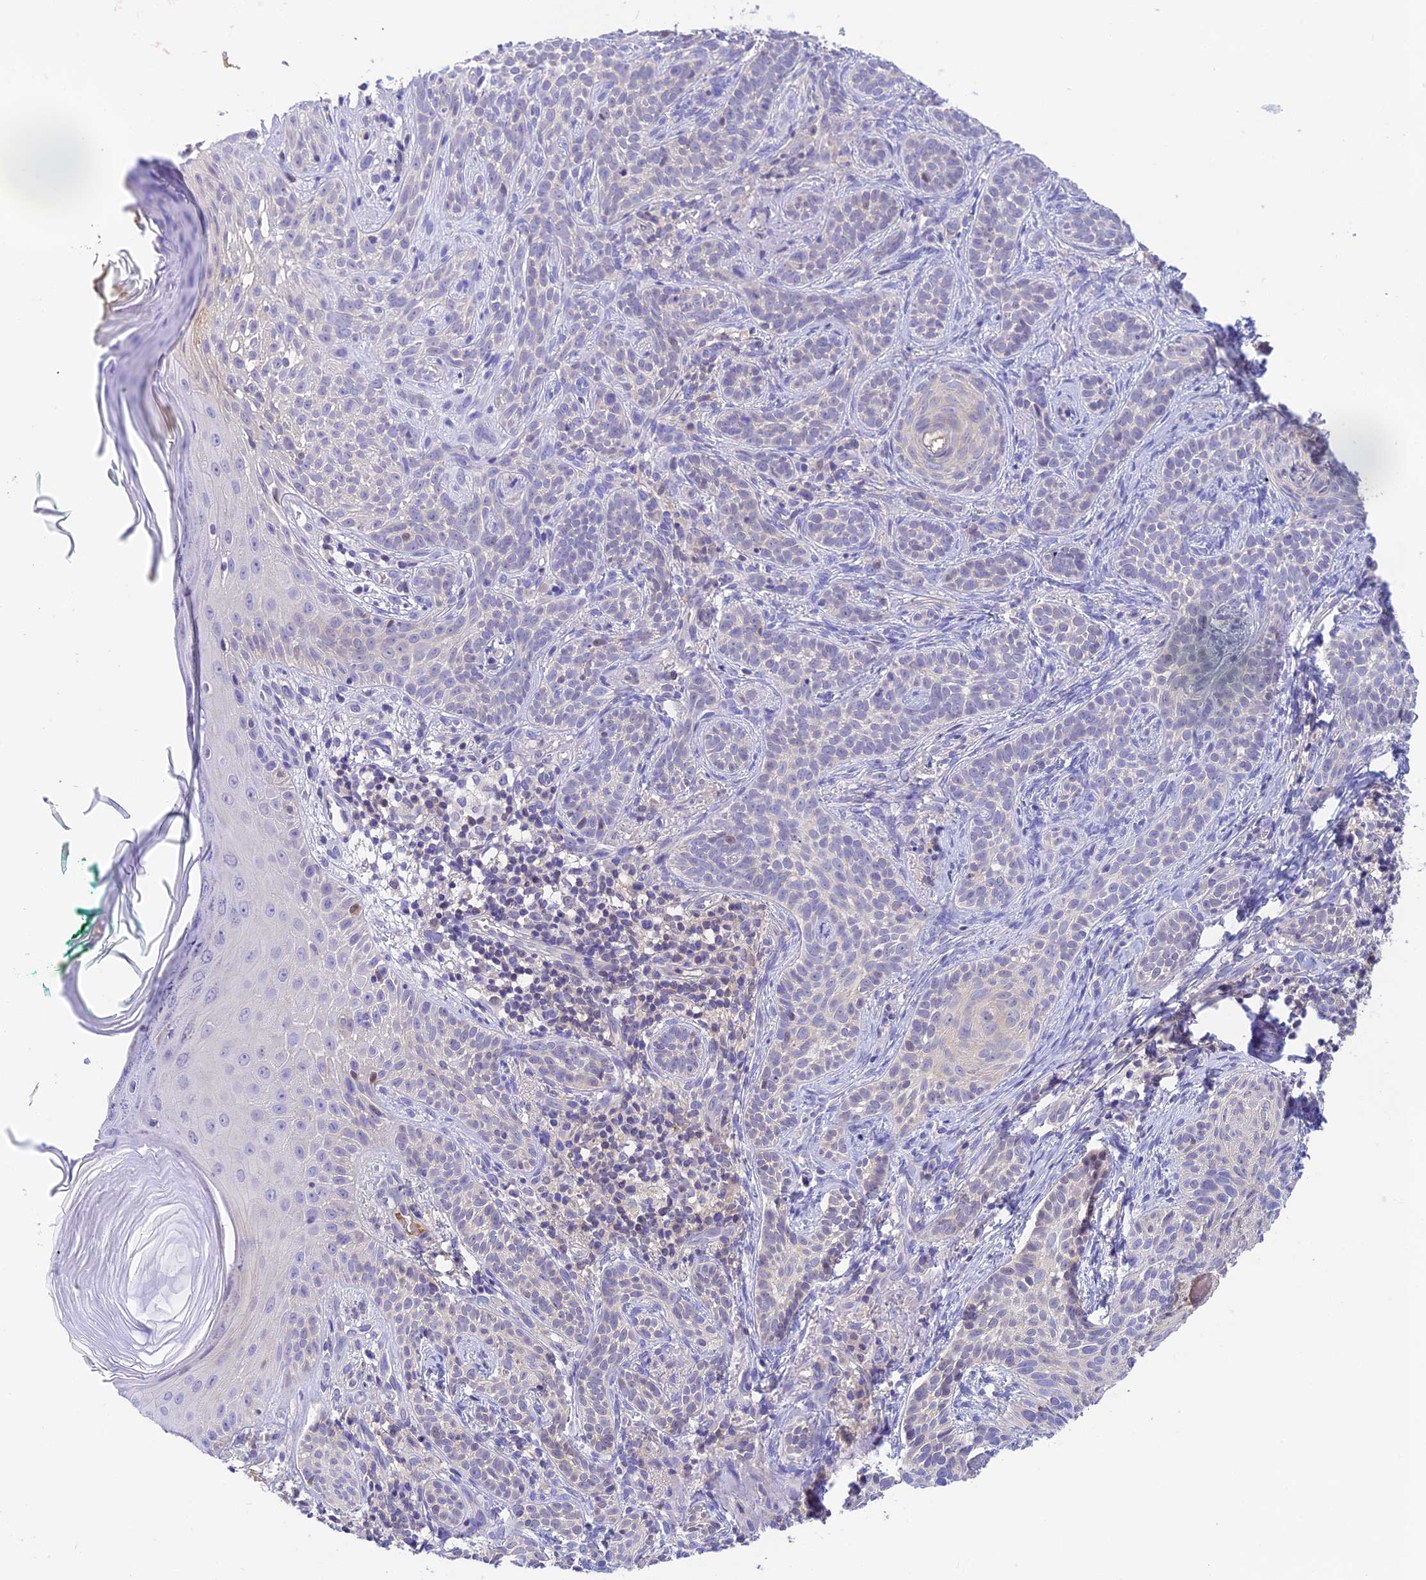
{"staining": {"intensity": "negative", "quantity": "none", "location": "none"}, "tissue": "skin cancer", "cell_type": "Tumor cells", "image_type": "cancer", "snomed": [{"axis": "morphology", "description": "Basal cell carcinoma"}, {"axis": "topography", "description": "Skin"}], "caption": "The image exhibits no significant staining in tumor cells of skin basal cell carcinoma.", "gene": "HDHD2", "patient": {"sex": "male", "age": 71}}